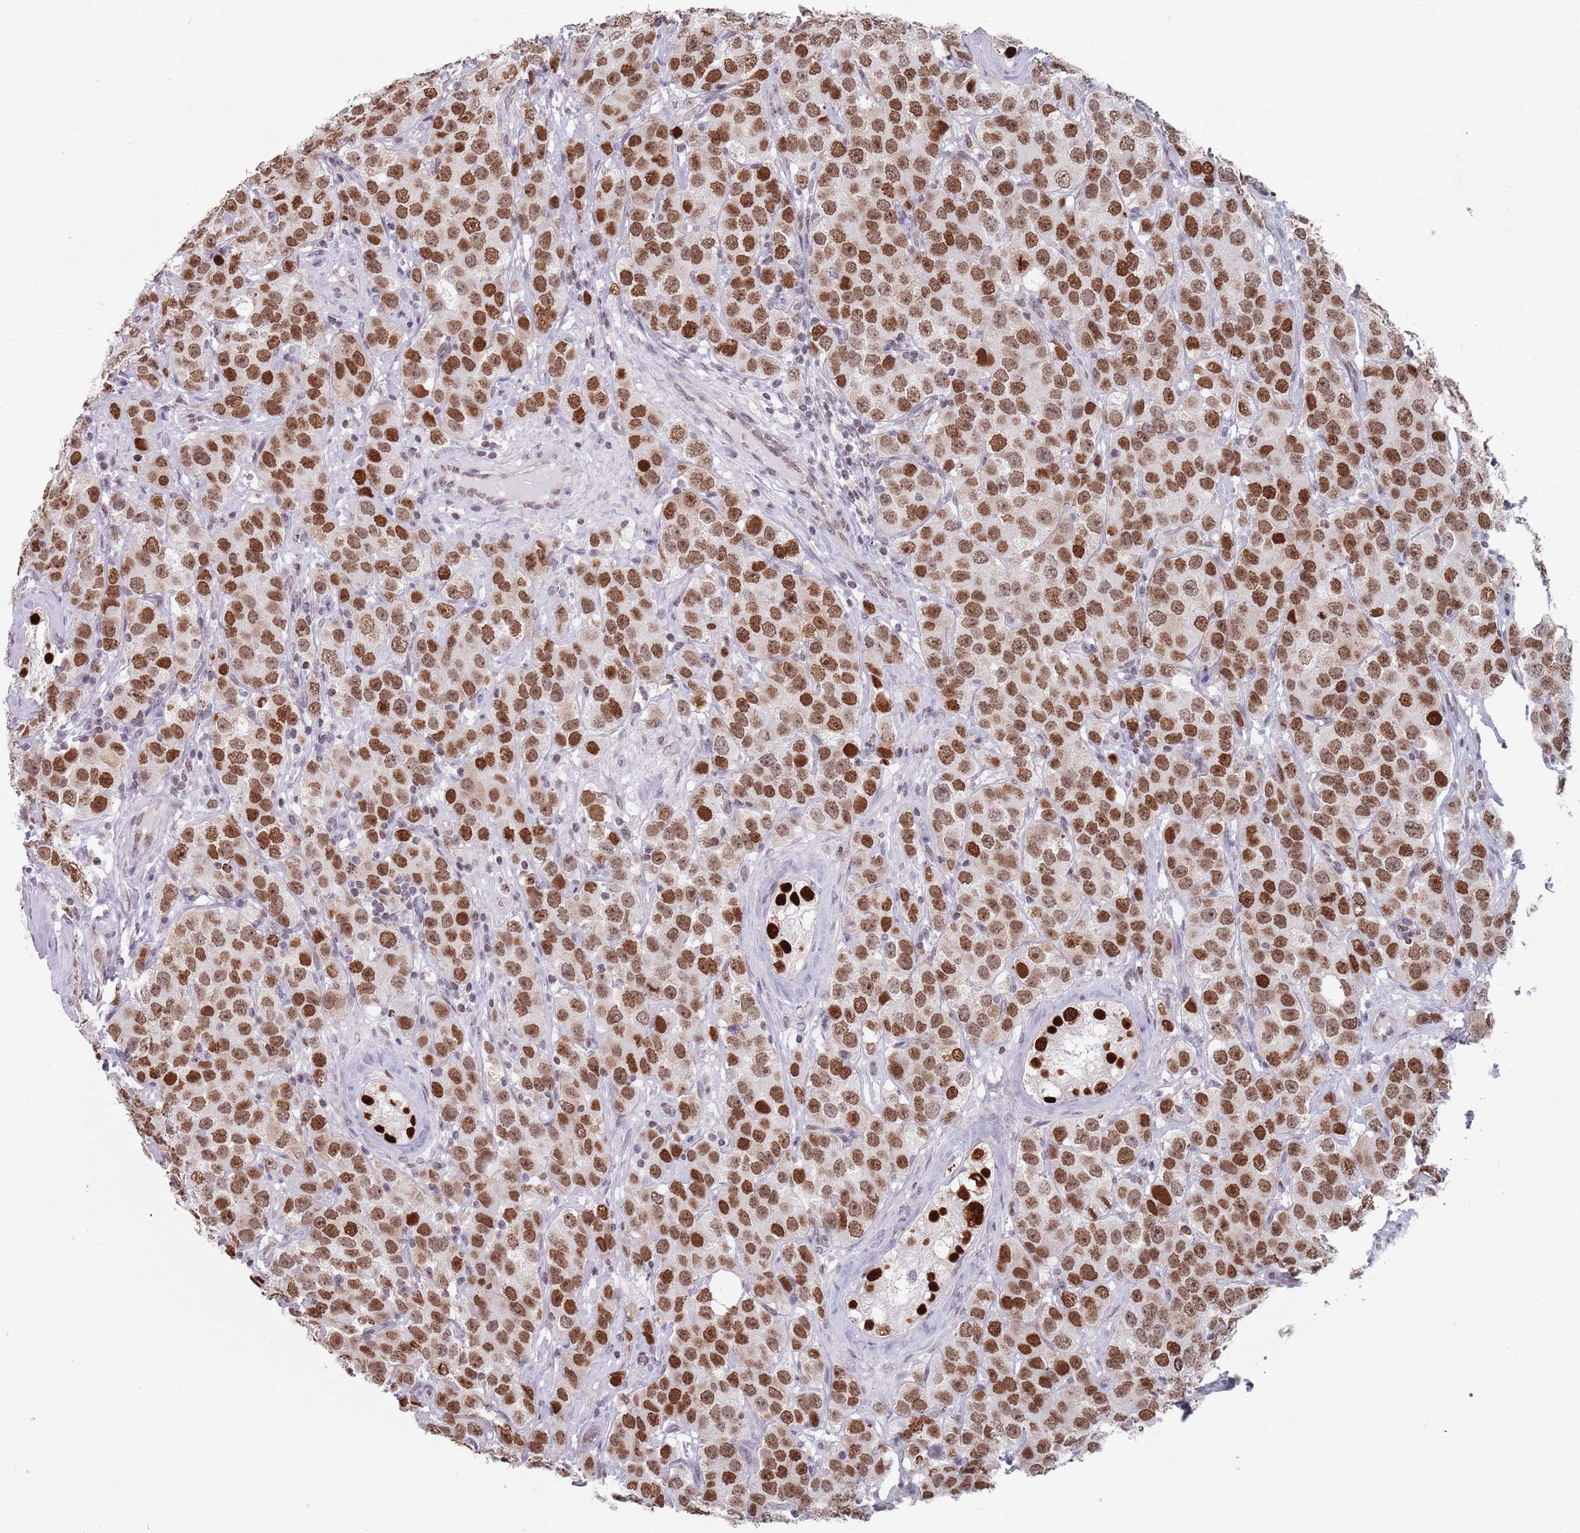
{"staining": {"intensity": "moderate", "quantity": ">75%", "location": "nuclear"}, "tissue": "testis cancer", "cell_type": "Tumor cells", "image_type": "cancer", "snomed": [{"axis": "morphology", "description": "Seminoma, NOS"}, {"axis": "topography", "description": "Testis"}], "caption": "Immunohistochemistry photomicrograph of neoplastic tissue: human testis cancer (seminoma) stained using IHC reveals medium levels of moderate protein expression localized specifically in the nuclear of tumor cells, appearing as a nuclear brown color.", "gene": "MFSD12", "patient": {"sex": "male", "age": 28}}